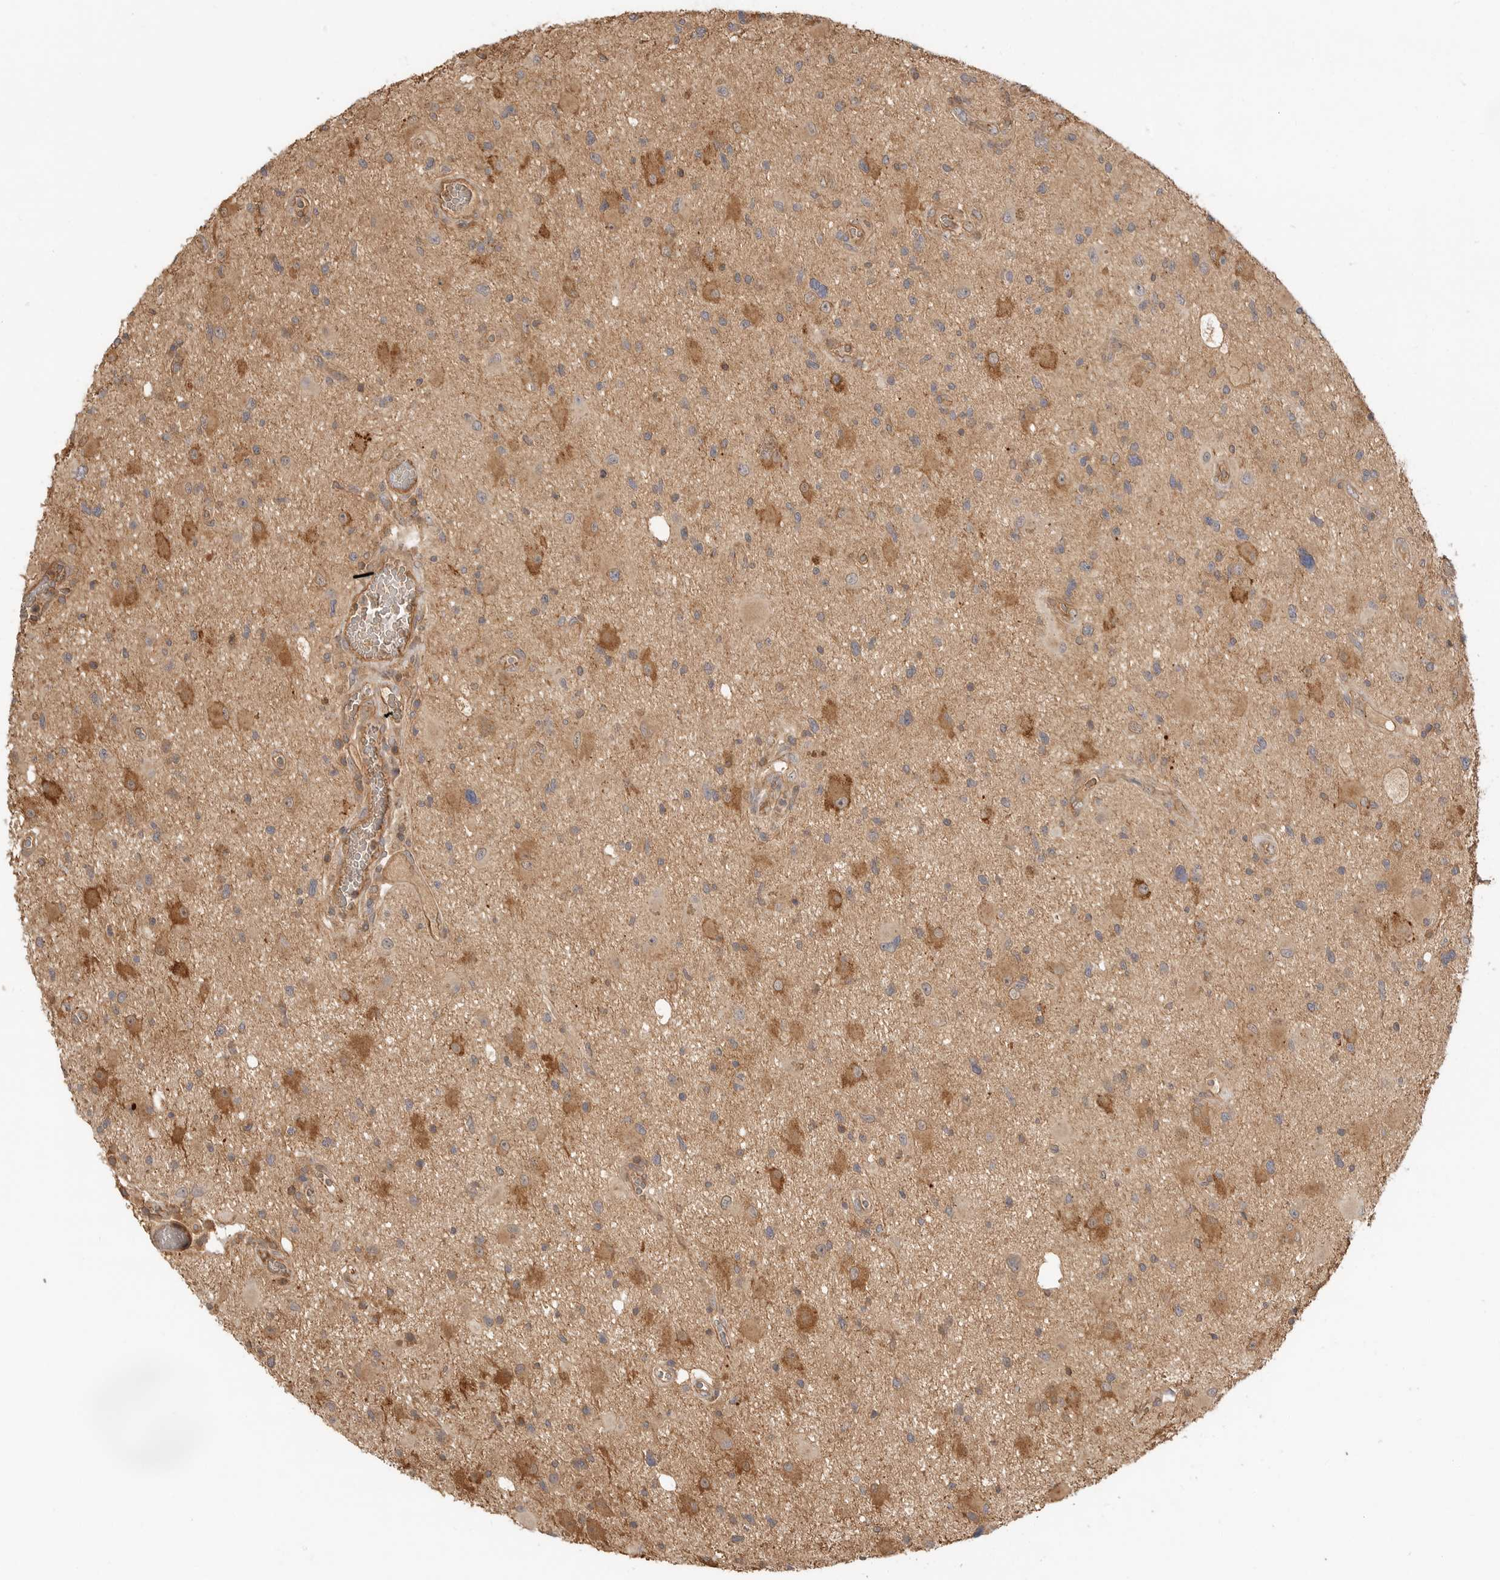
{"staining": {"intensity": "moderate", "quantity": ">75%", "location": "cytoplasmic/membranous"}, "tissue": "glioma", "cell_type": "Tumor cells", "image_type": "cancer", "snomed": [{"axis": "morphology", "description": "Glioma, malignant, High grade"}, {"axis": "topography", "description": "Brain"}], "caption": "The photomicrograph shows immunohistochemical staining of malignant glioma (high-grade). There is moderate cytoplasmic/membranous expression is appreciated in about >75% of tumor cells.", "gene": "CLDN12", "patient": {"sex": "male", "age": 33}}